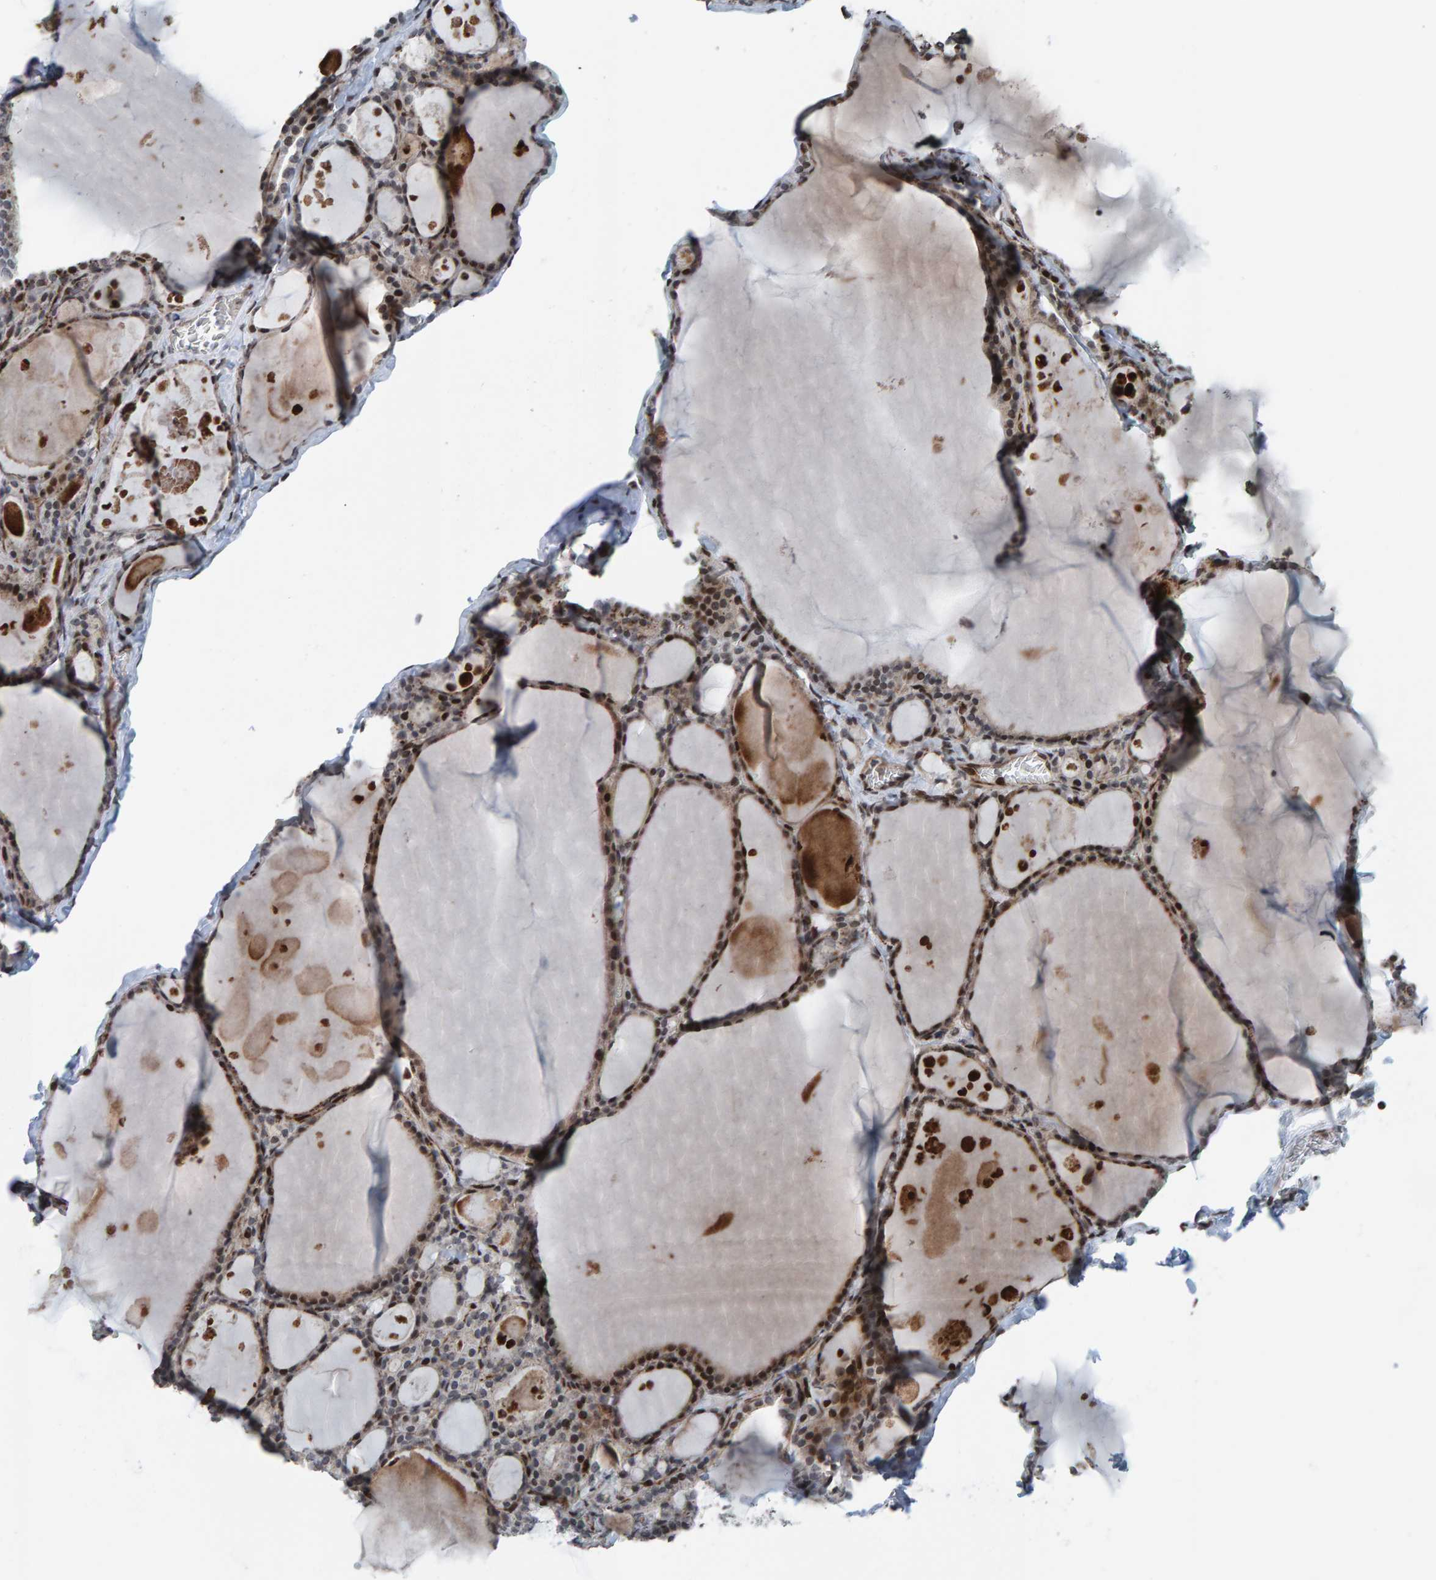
{"staining": {"intensity": "moderate", "quantity": "25%-75%", "location": "cytoplasmic/membranous,nuclear"}, "tissue": "thyroid gland", "cell_type": "Glandular cells", "image_type": "normal", "snomed": [{"axis": "morphology", "description": "Normal tissue, NOS"}, {"axis": "topography", "description": "Thyroid gland"}], "caption": "A brown stain shows moderate cytoplasmic/membranous,nuclear expression of a protein in glandular cells of benign human thyroid gland.", "gene": "ZNF366", "patient": {"sex": "male", "age": 56}}